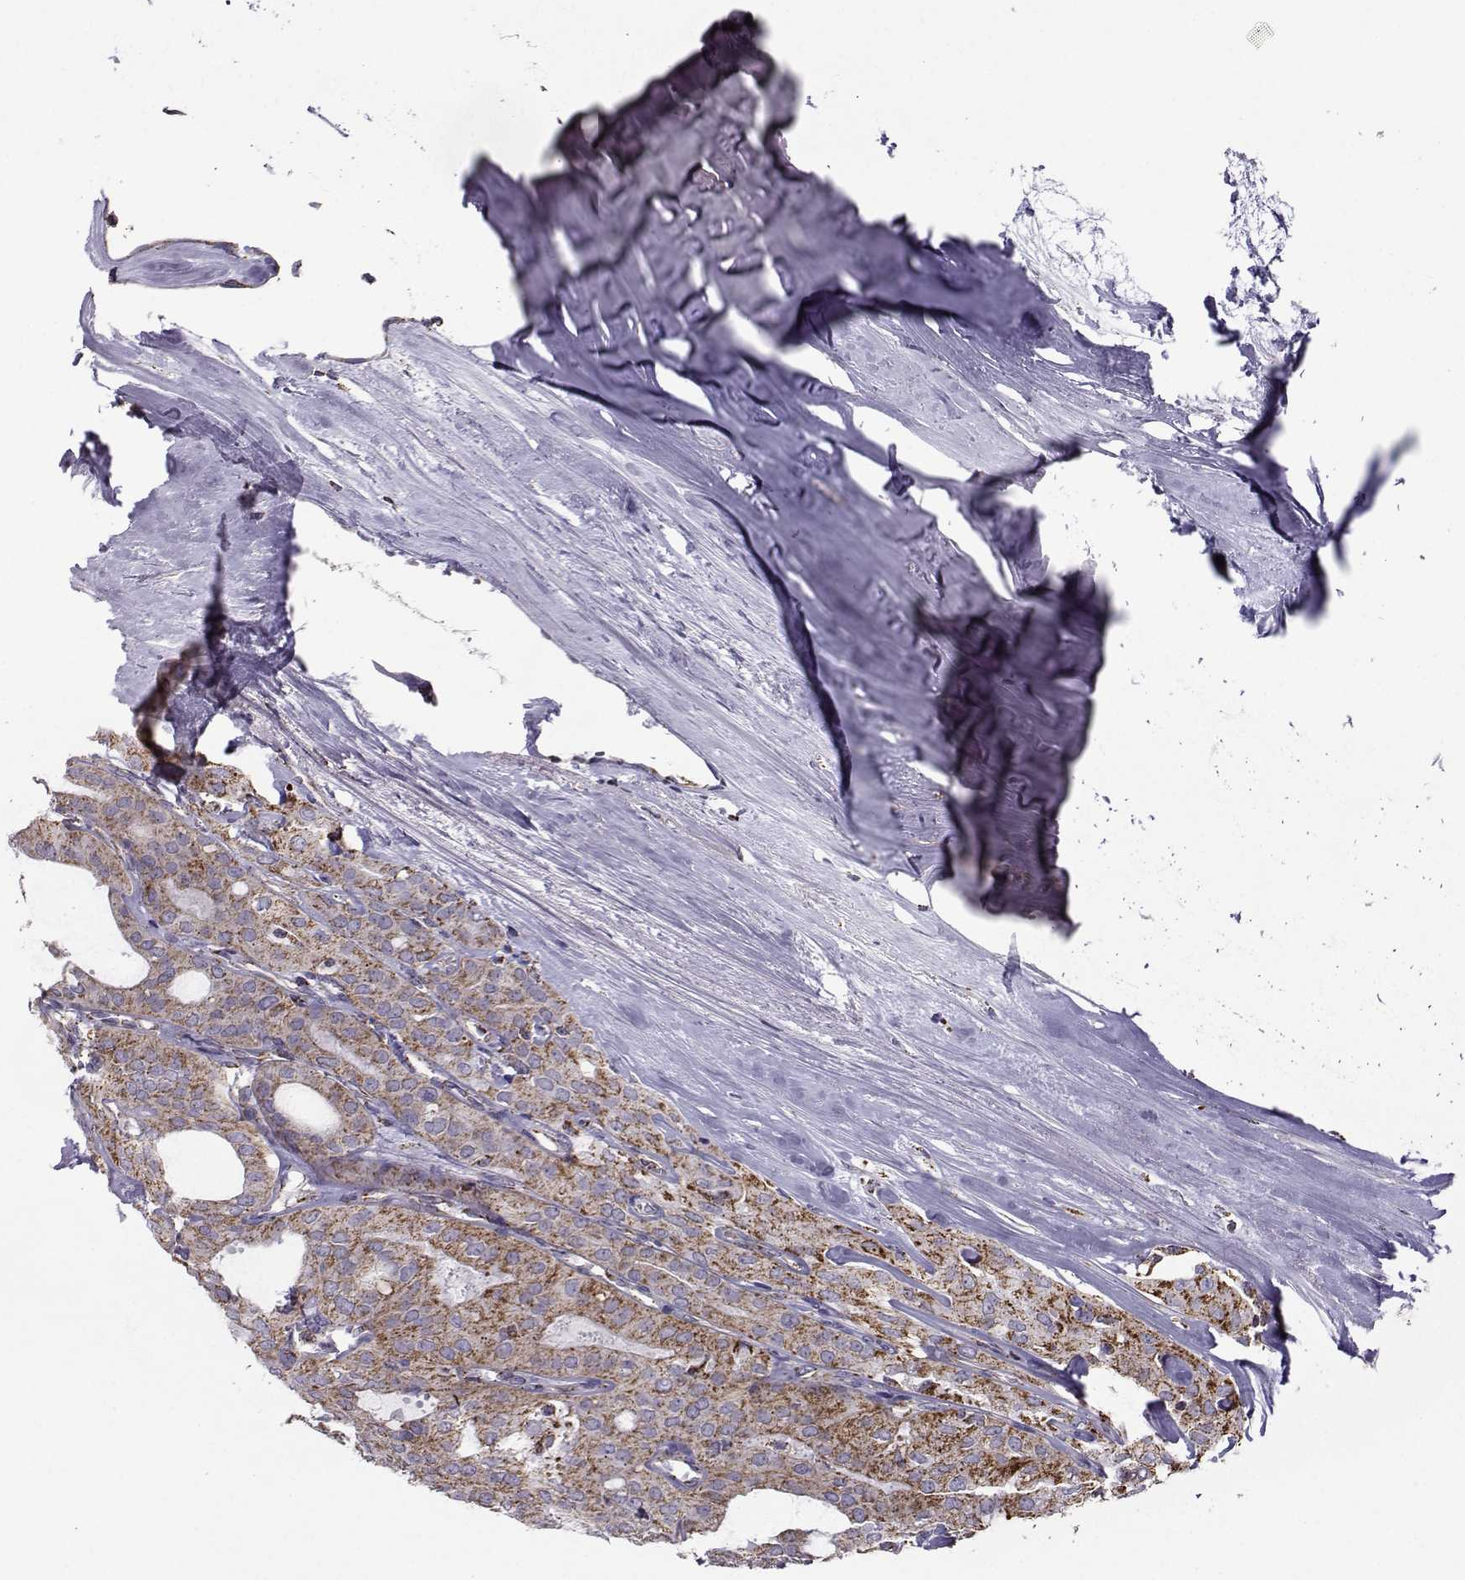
{"staining": {"intensity": "moderate", "quantity": "25%-75%", "location": "cytoplasmic/membranous"}, "tissue": "thyroid cancer", "cell_type": "Tumor cells", "image_type": "cancer", "snomed": [{"axis": "morphology", "description": "Follicular adenoma carcinoma, NOS"}, {"axis": "topography", "description": "Thyroid gland"}], "caption": "Human thyroid cancer stained with a brown dye displays moderate cytoplasmic/membranous positive positivity in about 25%-75% of tumor cells.", "gene": "NECAB3", "patient": {"sex": "male", "age": 75}}